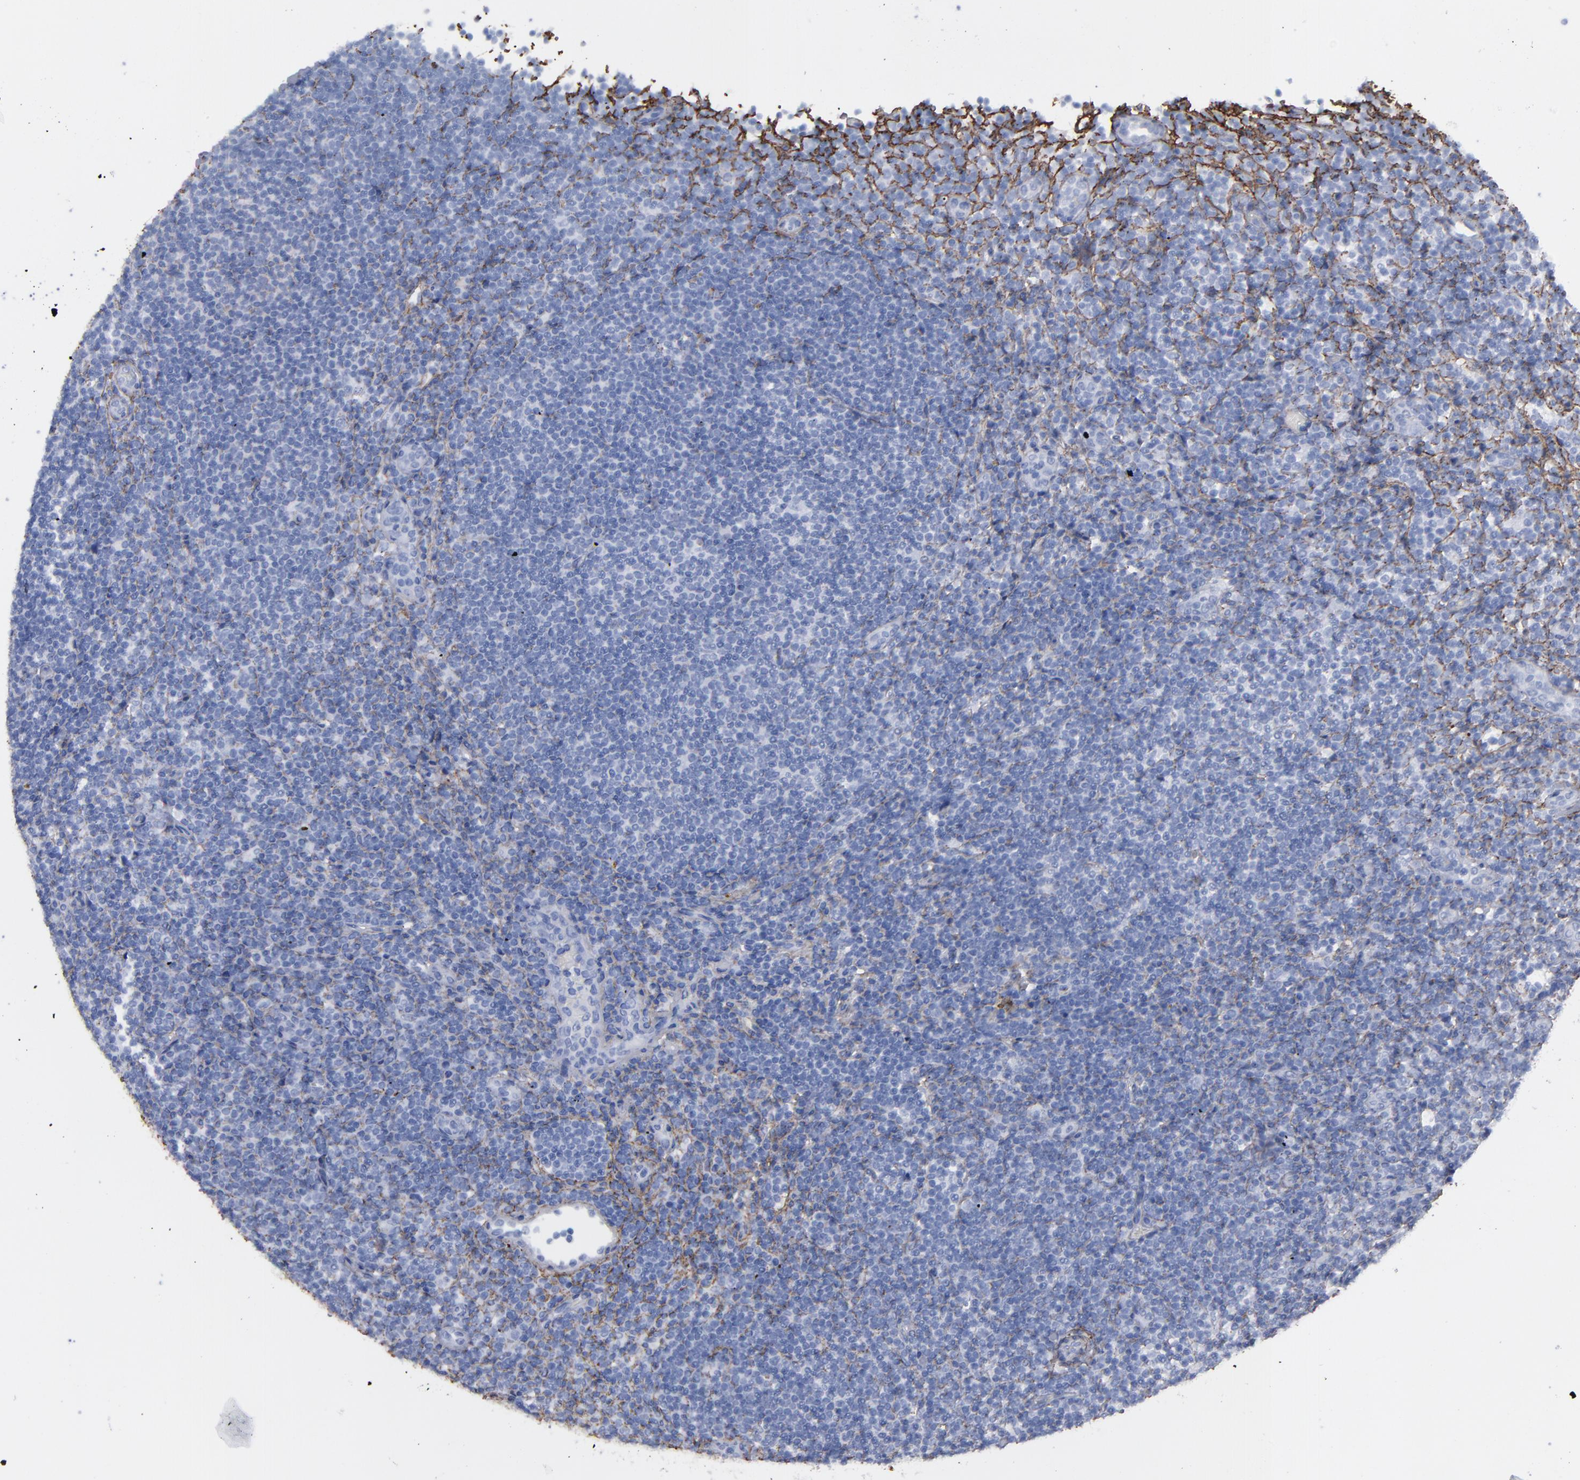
{"staining": {"intensity": "negative", "quantity": "none", "location": "none"}, "tissue": "lymphoma", "cell_type": "Tumor cells", "image_type": "cancer", "snomed": [{"axis": "morphology", "description": "Malignant lymphoma, non-Hodgkin's type, Low grade"}, {"axis": "topography", "description": "Lymph node"}], "caption": "Lymphoma was stained to show a protein in brown. There is no significant positivity in tumor cells. (Brightfield microscopy of DAB immunohistochemistry at high magnification).", "gene": "EMILIN1", "patient": {"sex": "female", "age": 76}}